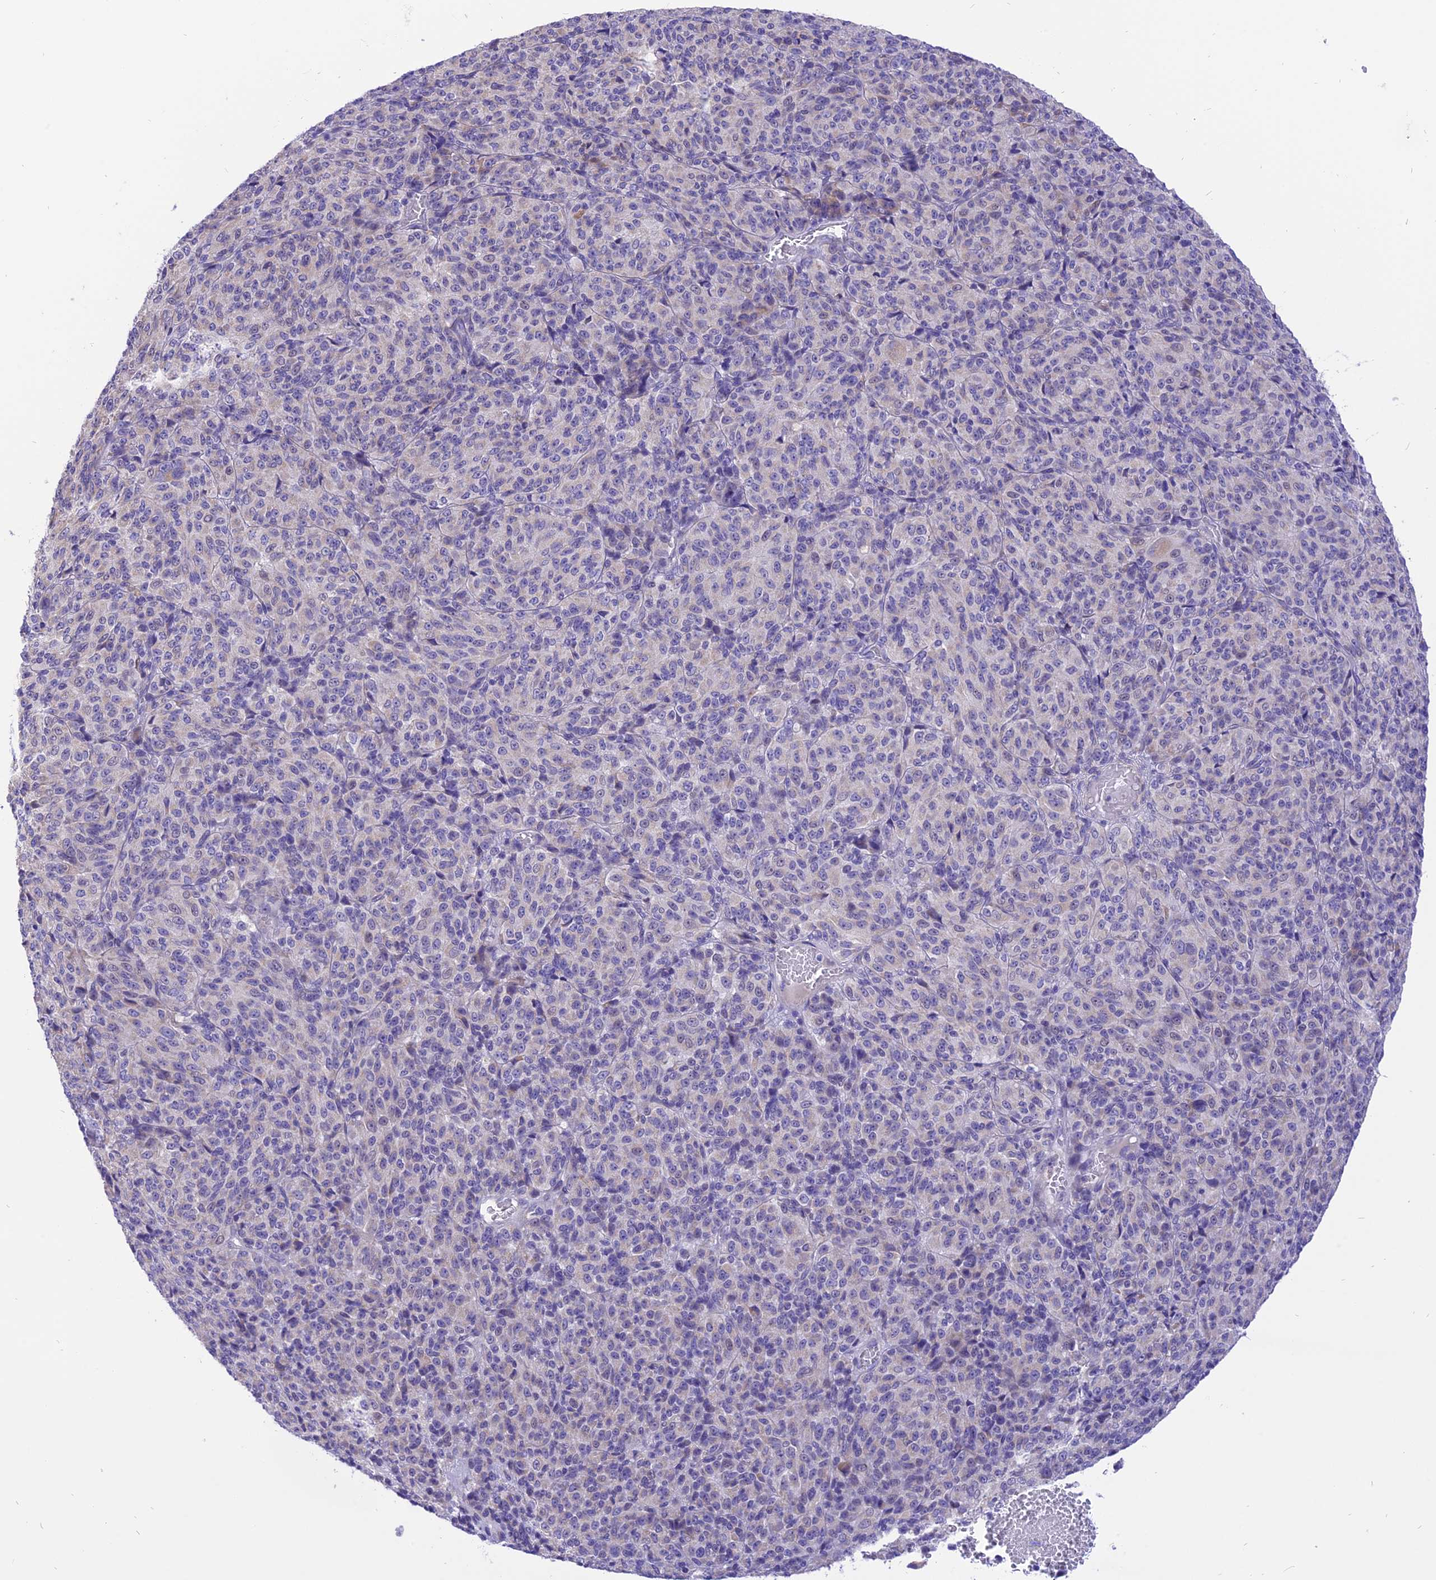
{"staining": {"intensity": "negative", "quantity": "none", "location": "none"}, "tissue": "melanoma", "cell_type": "Tumor cells", "image_type": "cancer", "snomed": [{"axis": "morphology", "description": "Malignant melanoma, Metastatic site"}, {"axis": "topography", "description": "Brain"}], "caption": "Immunohistochemical staining of malignant melanoma (metastatic site) exhibits no significant staining in tumor cells.", "gene": "ARMCX6", "patient": {"sex": "female", "age": 56}}